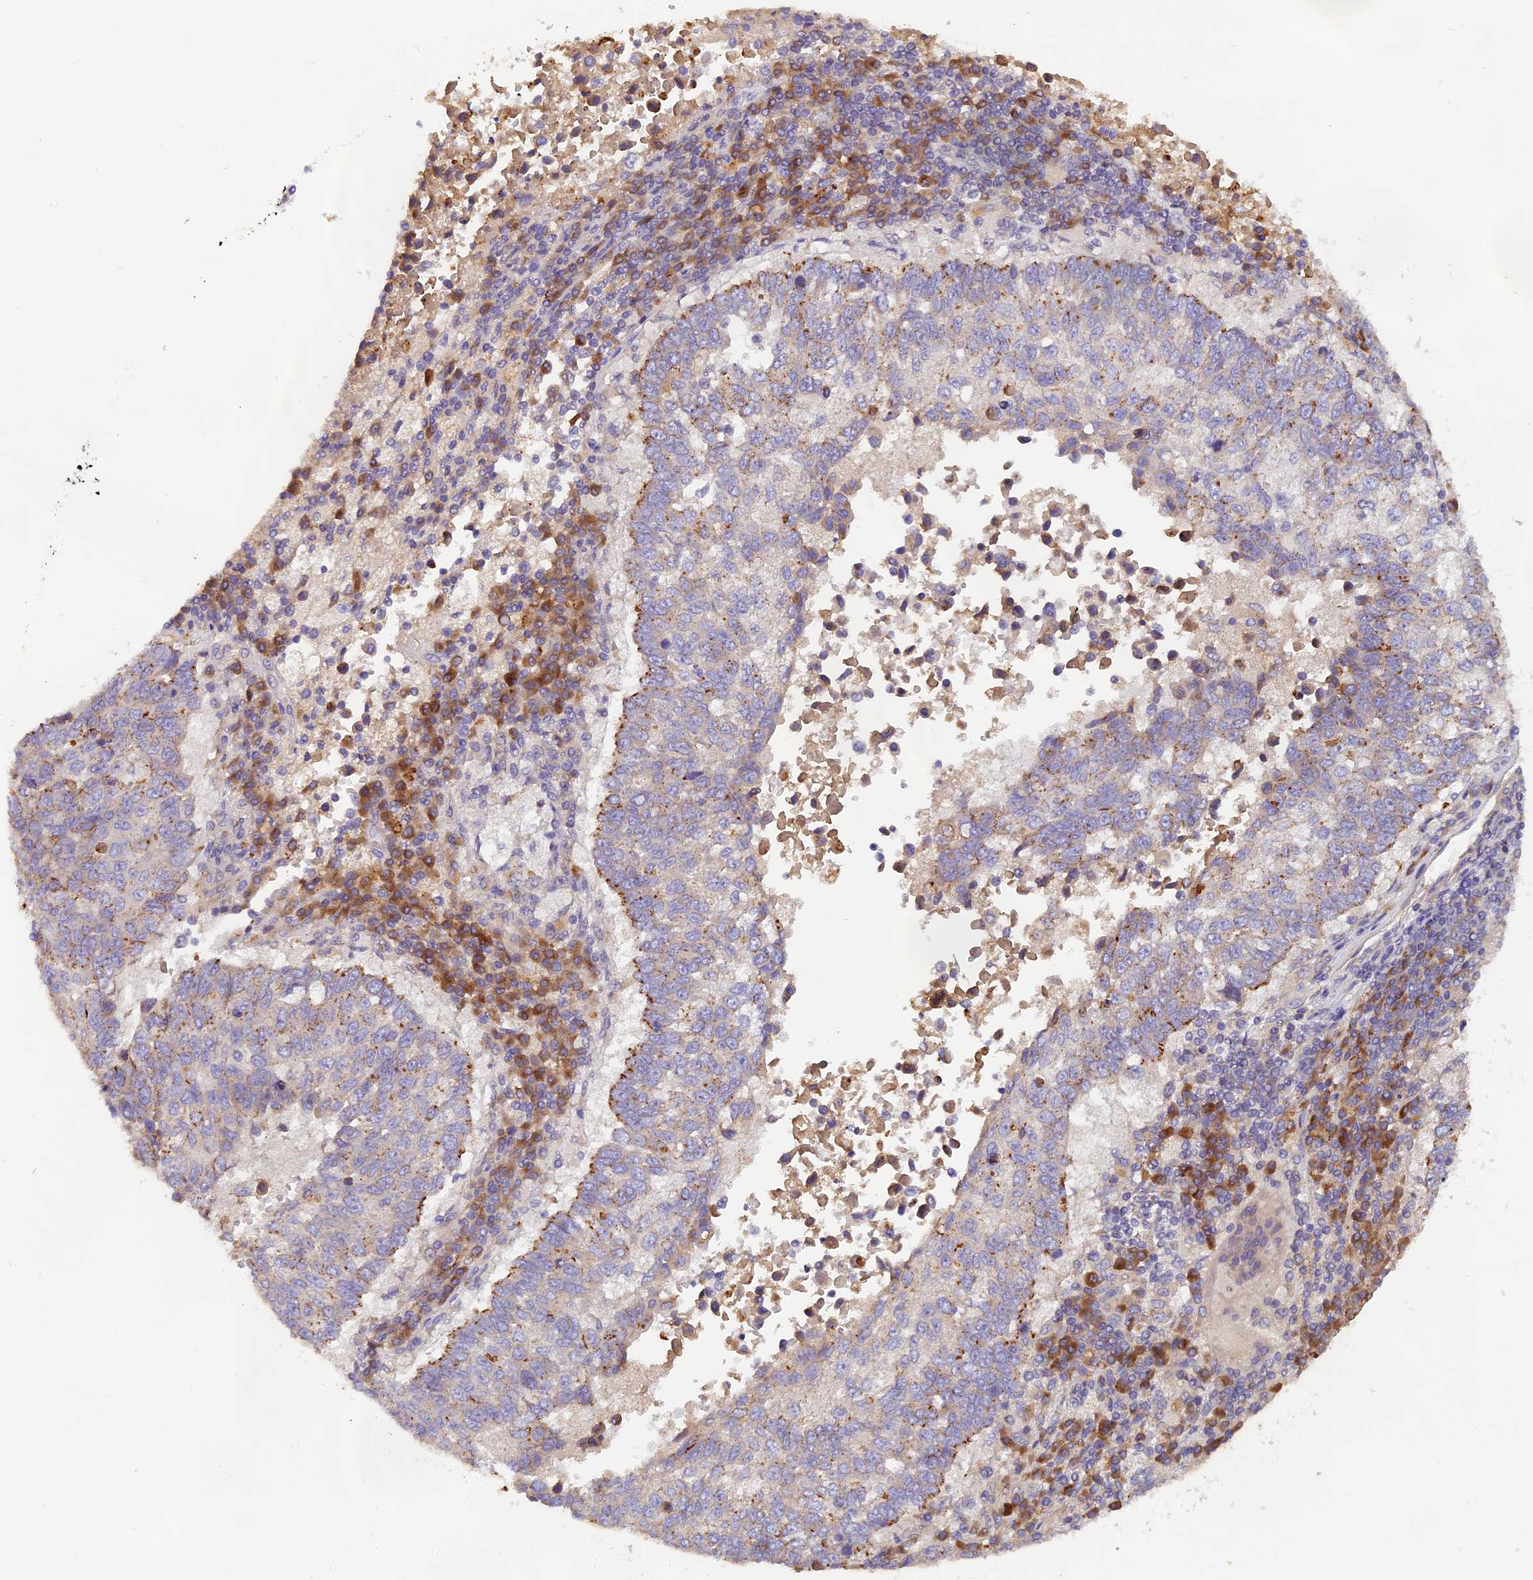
{"staining": {"intensity": "moderate", "quantity": "25%-75%", "location": "cytoplasmic/membranous"}, "tissue": "lung cancer", "cell_type": "Tumor cells", "image_type": "cancer", "snomed": [{"axis": "morphology", "description": "Squamous cell carcinoma, NOS"}, {"axis": "topography", "description": "Lung"}], "caption": "Immunohistochemical staining of lung cancer (squamous cell carcinoma) shows medium levels of moderate cytoplasmic/membranous expression in about 25%-75% of tumor cells.", "gene": "COPE", "patient": {"sex": "male", "age": 73}}